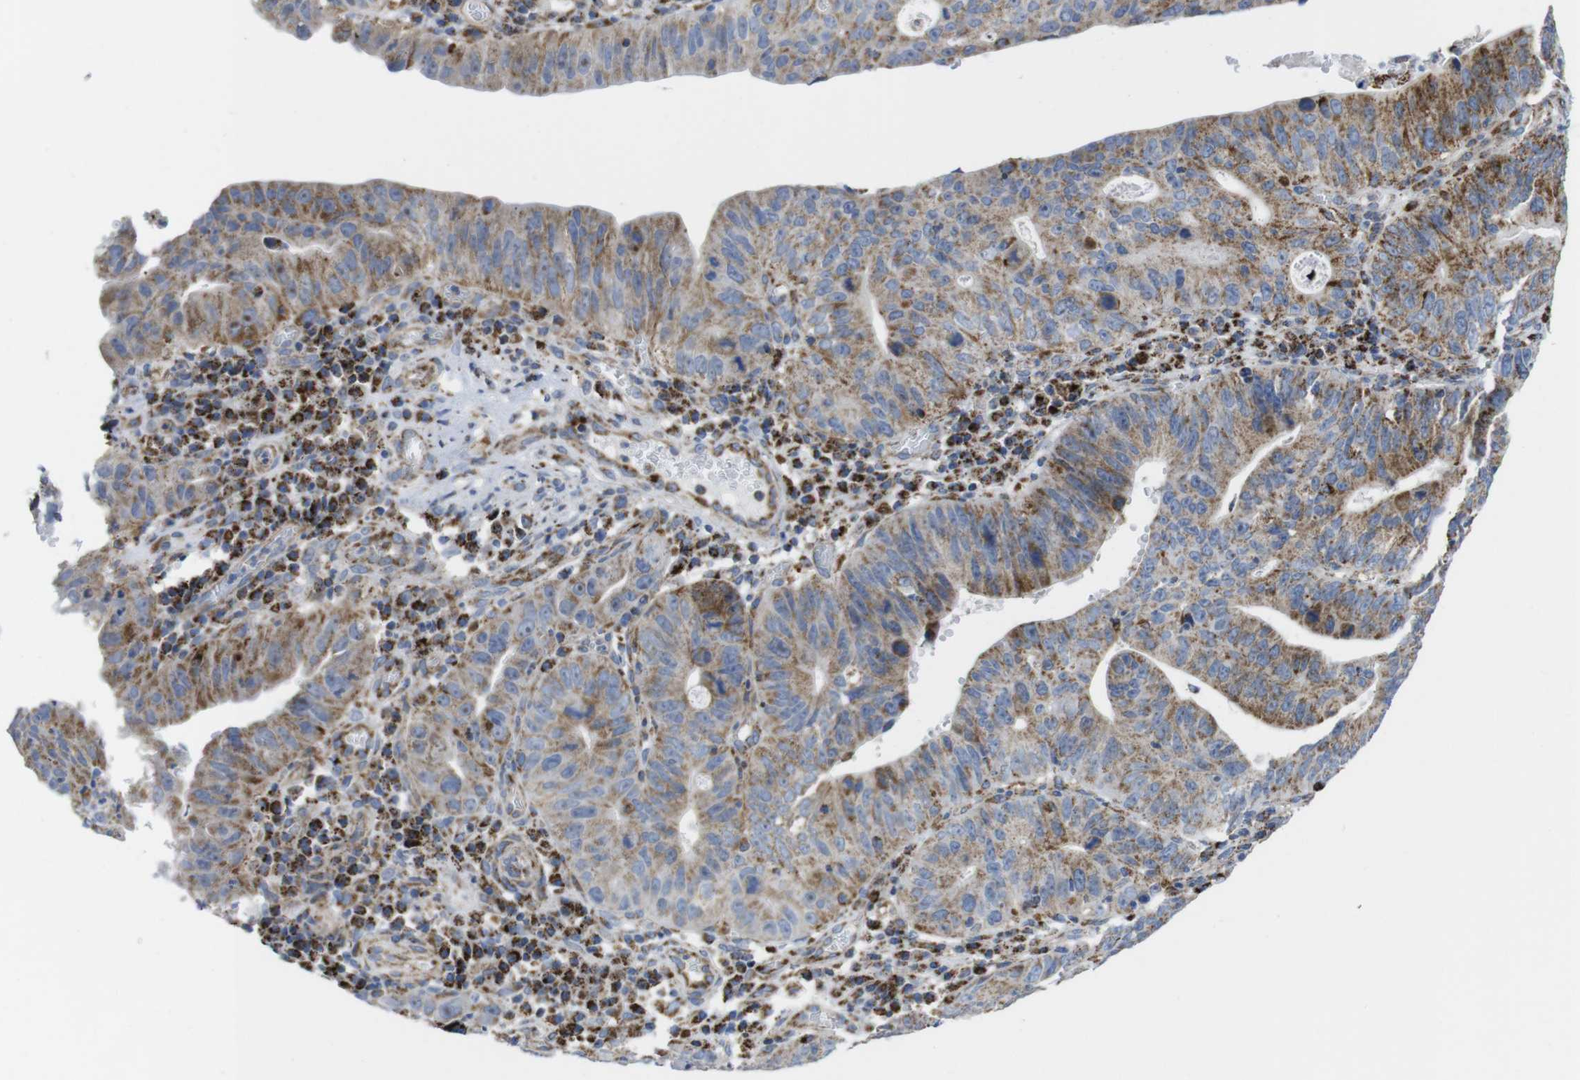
{"staining": {"intensity": "strong", "quantity": ">75%", "location": "cytoplasmic/membranous"}, "tissue": "stomach cancer", "cell_type": "Tumor cells", "image_type": "cancer", "snomed": [{"axis": "morphology", "description": "Adenocarcinoma, NOS"}, {"axis": "topography", "description": "Stomach"}], "caption": "A photomicrograph of human stomach cancer (adenocarcinoma) stained for a protein displays strong cytoplasmic/membranous brown staining in tumor cells.", "gene": "TMEM192", "patient": {"sex": "male", "age": 59}}